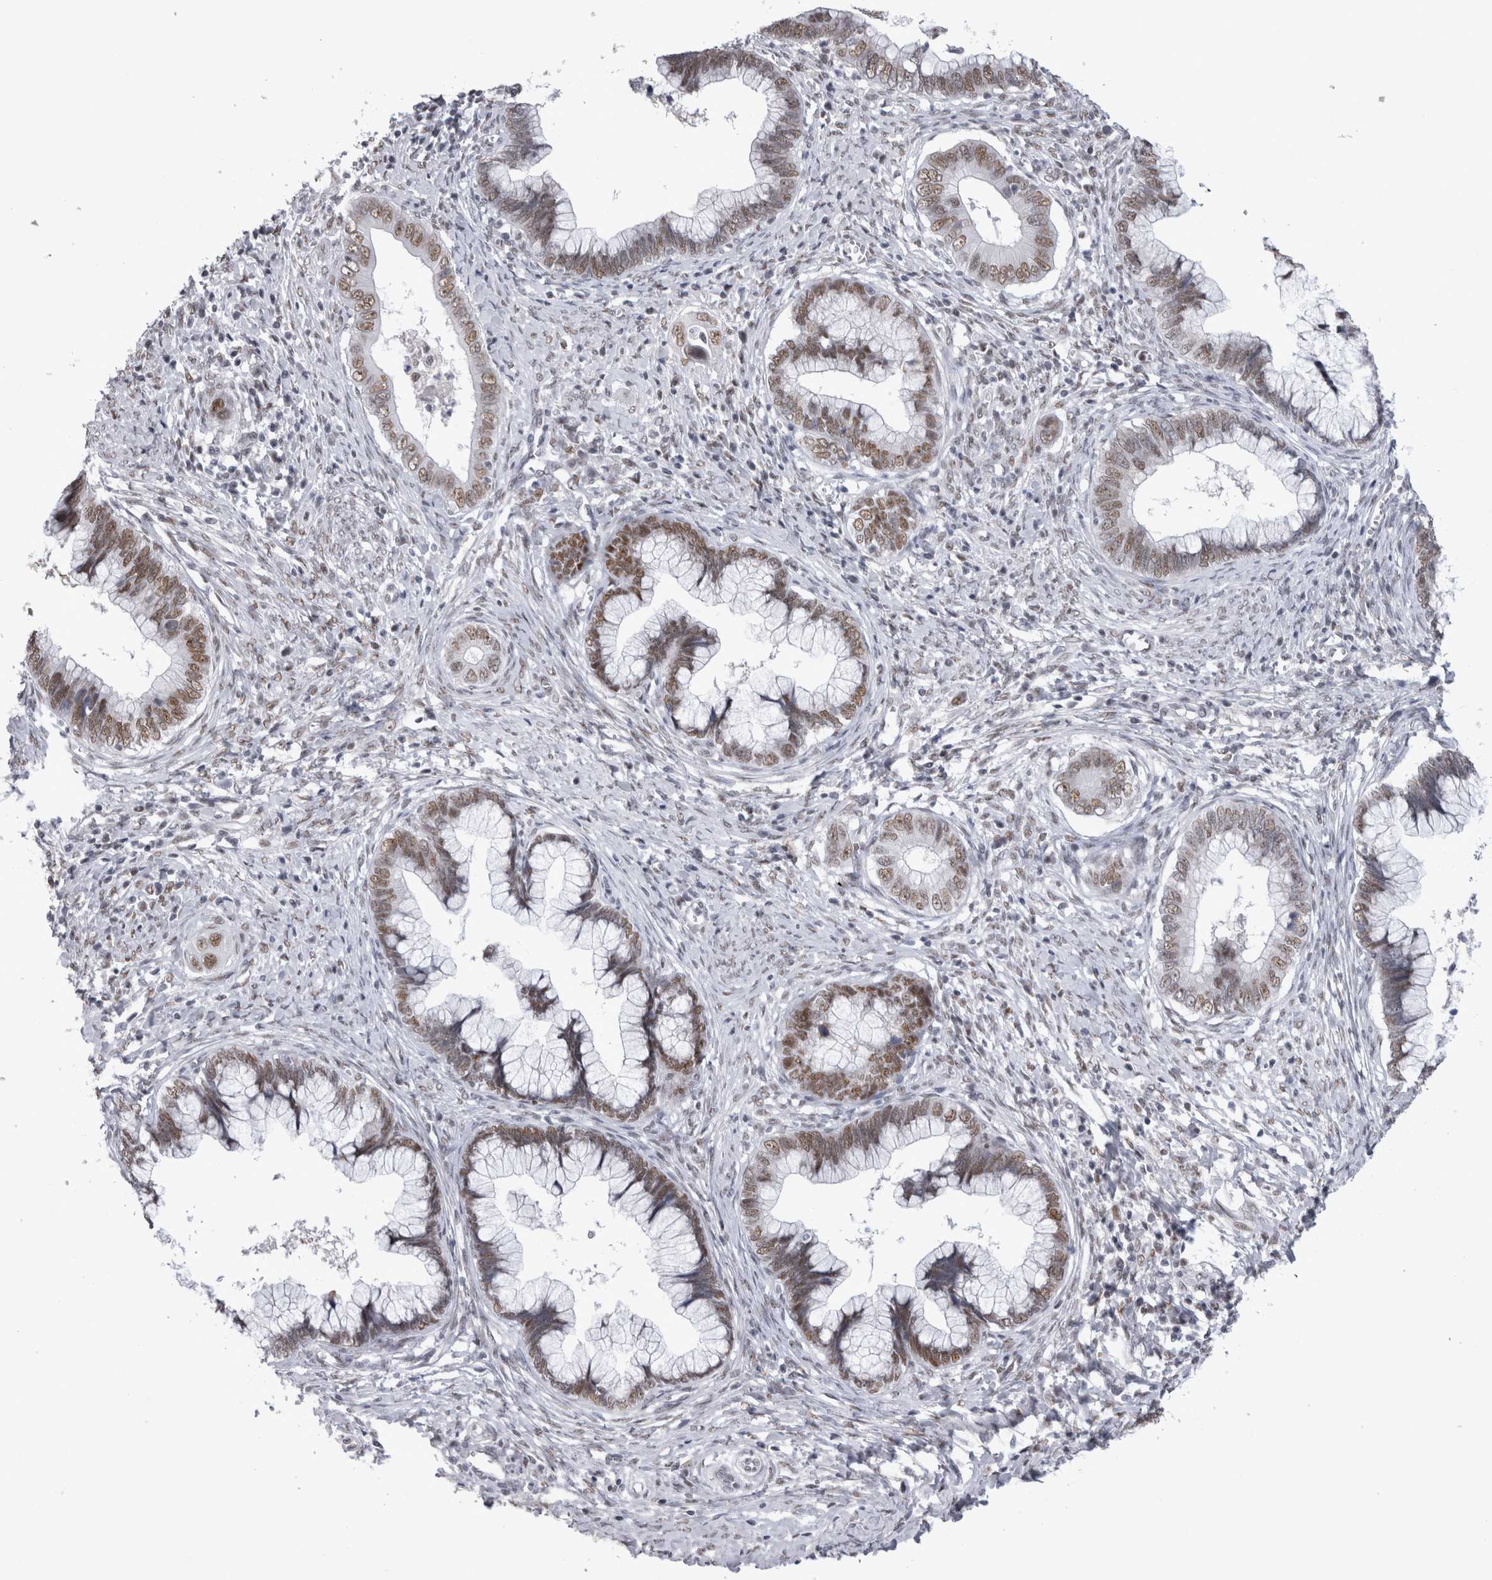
{"staining": {"intensity": "moderate", "quantity": ">75%", "location": "nuclear"}, "tissue": "cervical cancer", "cell_type": "Tumor cells", "image_type": "cancer", "snomed": [{"axis": "morphology", "description": "Adenocarcinoma, NOS"}, {"axis": "topography", "description": "Cervix"}], "caption": "Tumor cells display medium levels of moderate nuclear expression in approximately >75% of cells in cervical adenocarcinoma.", "gene": "API5", "patient": {"sex": "female", "age": 44}}